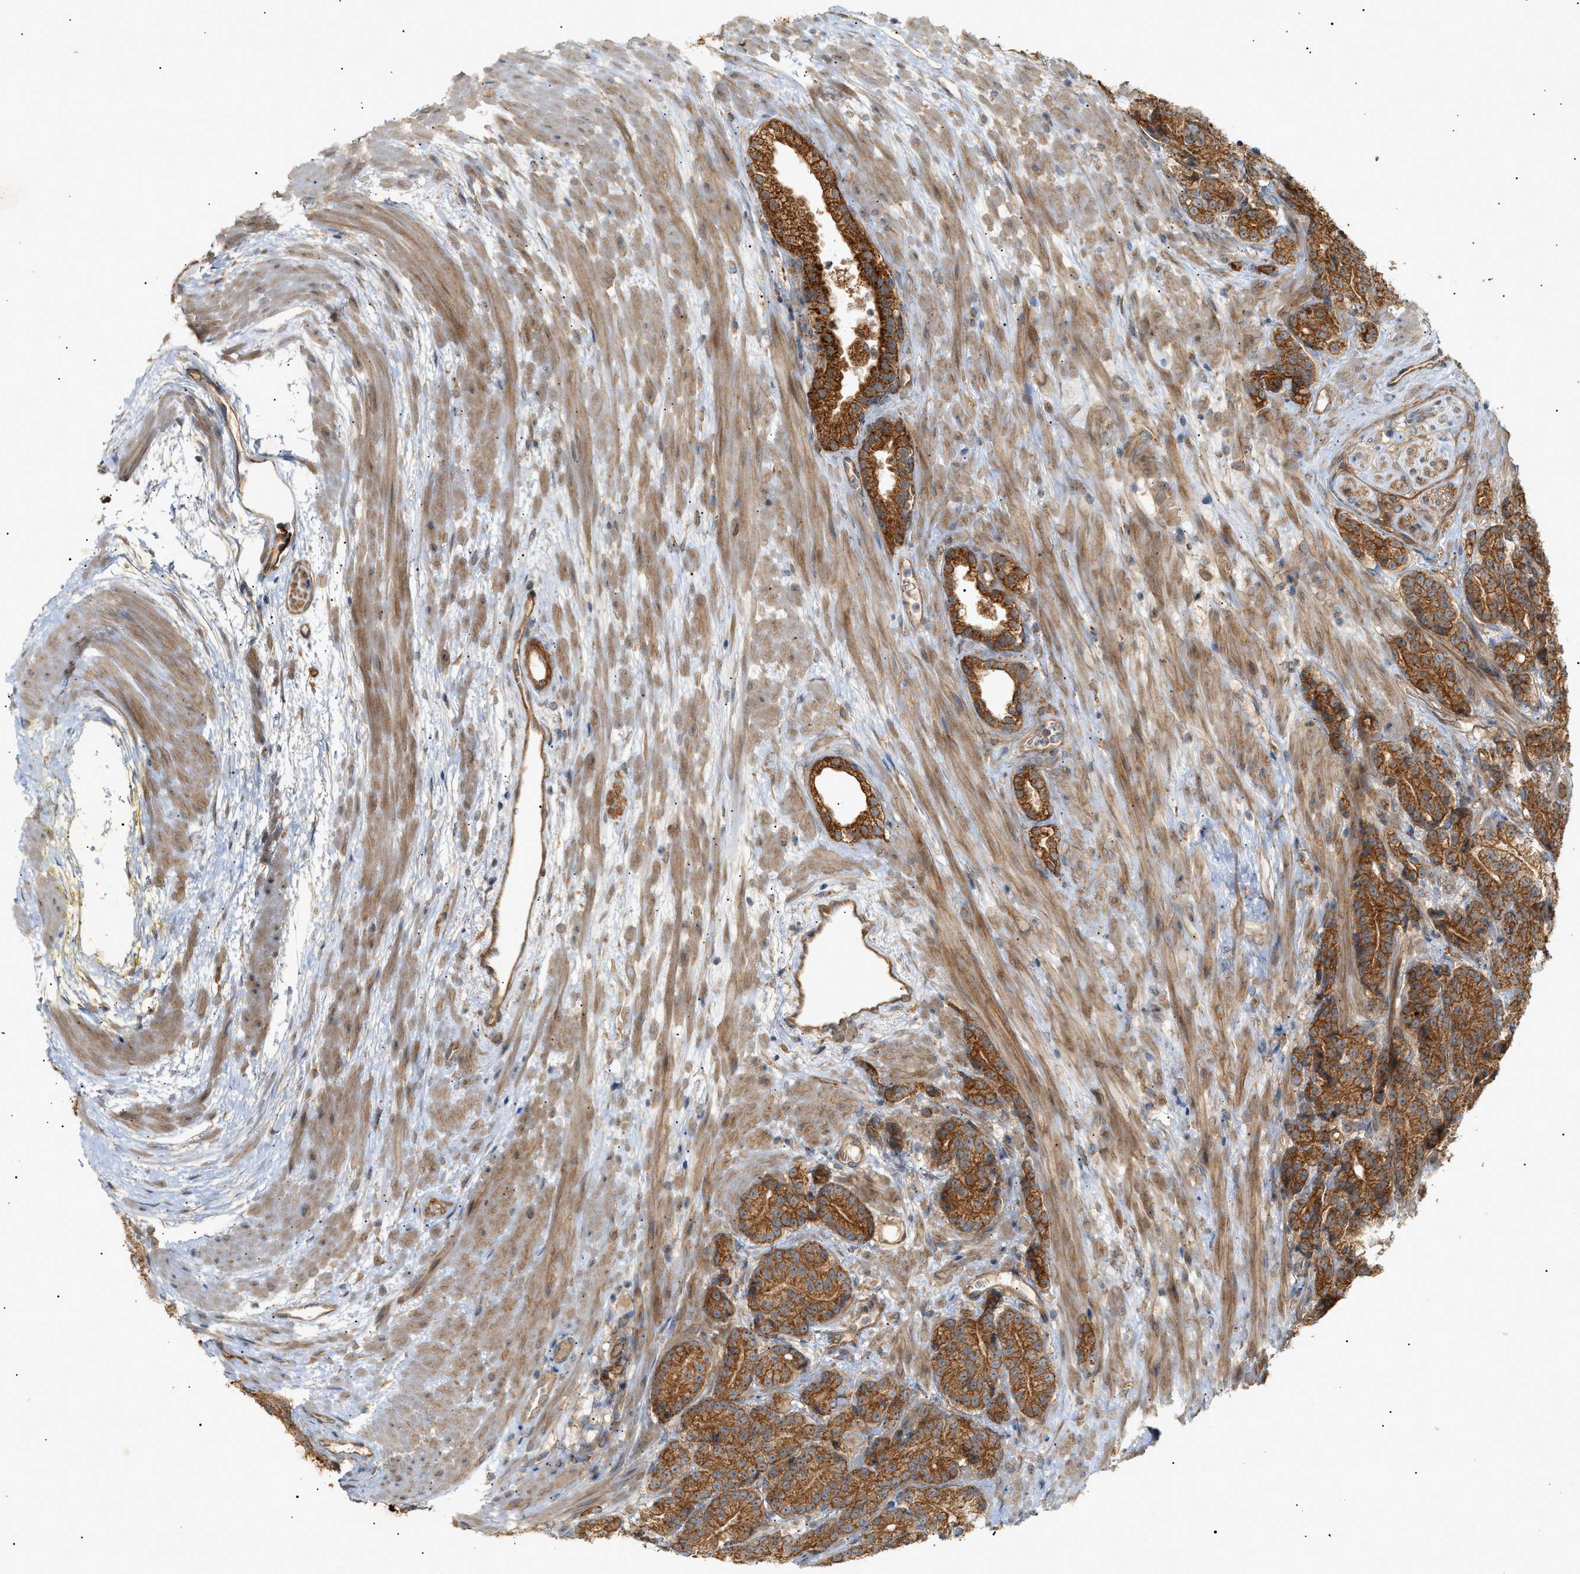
{"staining": {"intensity": "strong", "quantity": ">75%", "location": "cytoplasmic/membranous"}, "tissue": "prostate cancer", "cell_type": "Tumor cells", "image_type": "cancer", "snomed": [{"axis": "morphology", "description": "Adenocarcinoma, High grade"}, {"axis": "topography", "description": "Prostate"}], "caption": "An image of human prostate adenocarcinoma (high-grade) stained for a protein exhibits strong cytoplasmic/membranous brown staining in tumor cells.", "gene": "MTCH1", "patient": {"sex": "male", "age": 61}}